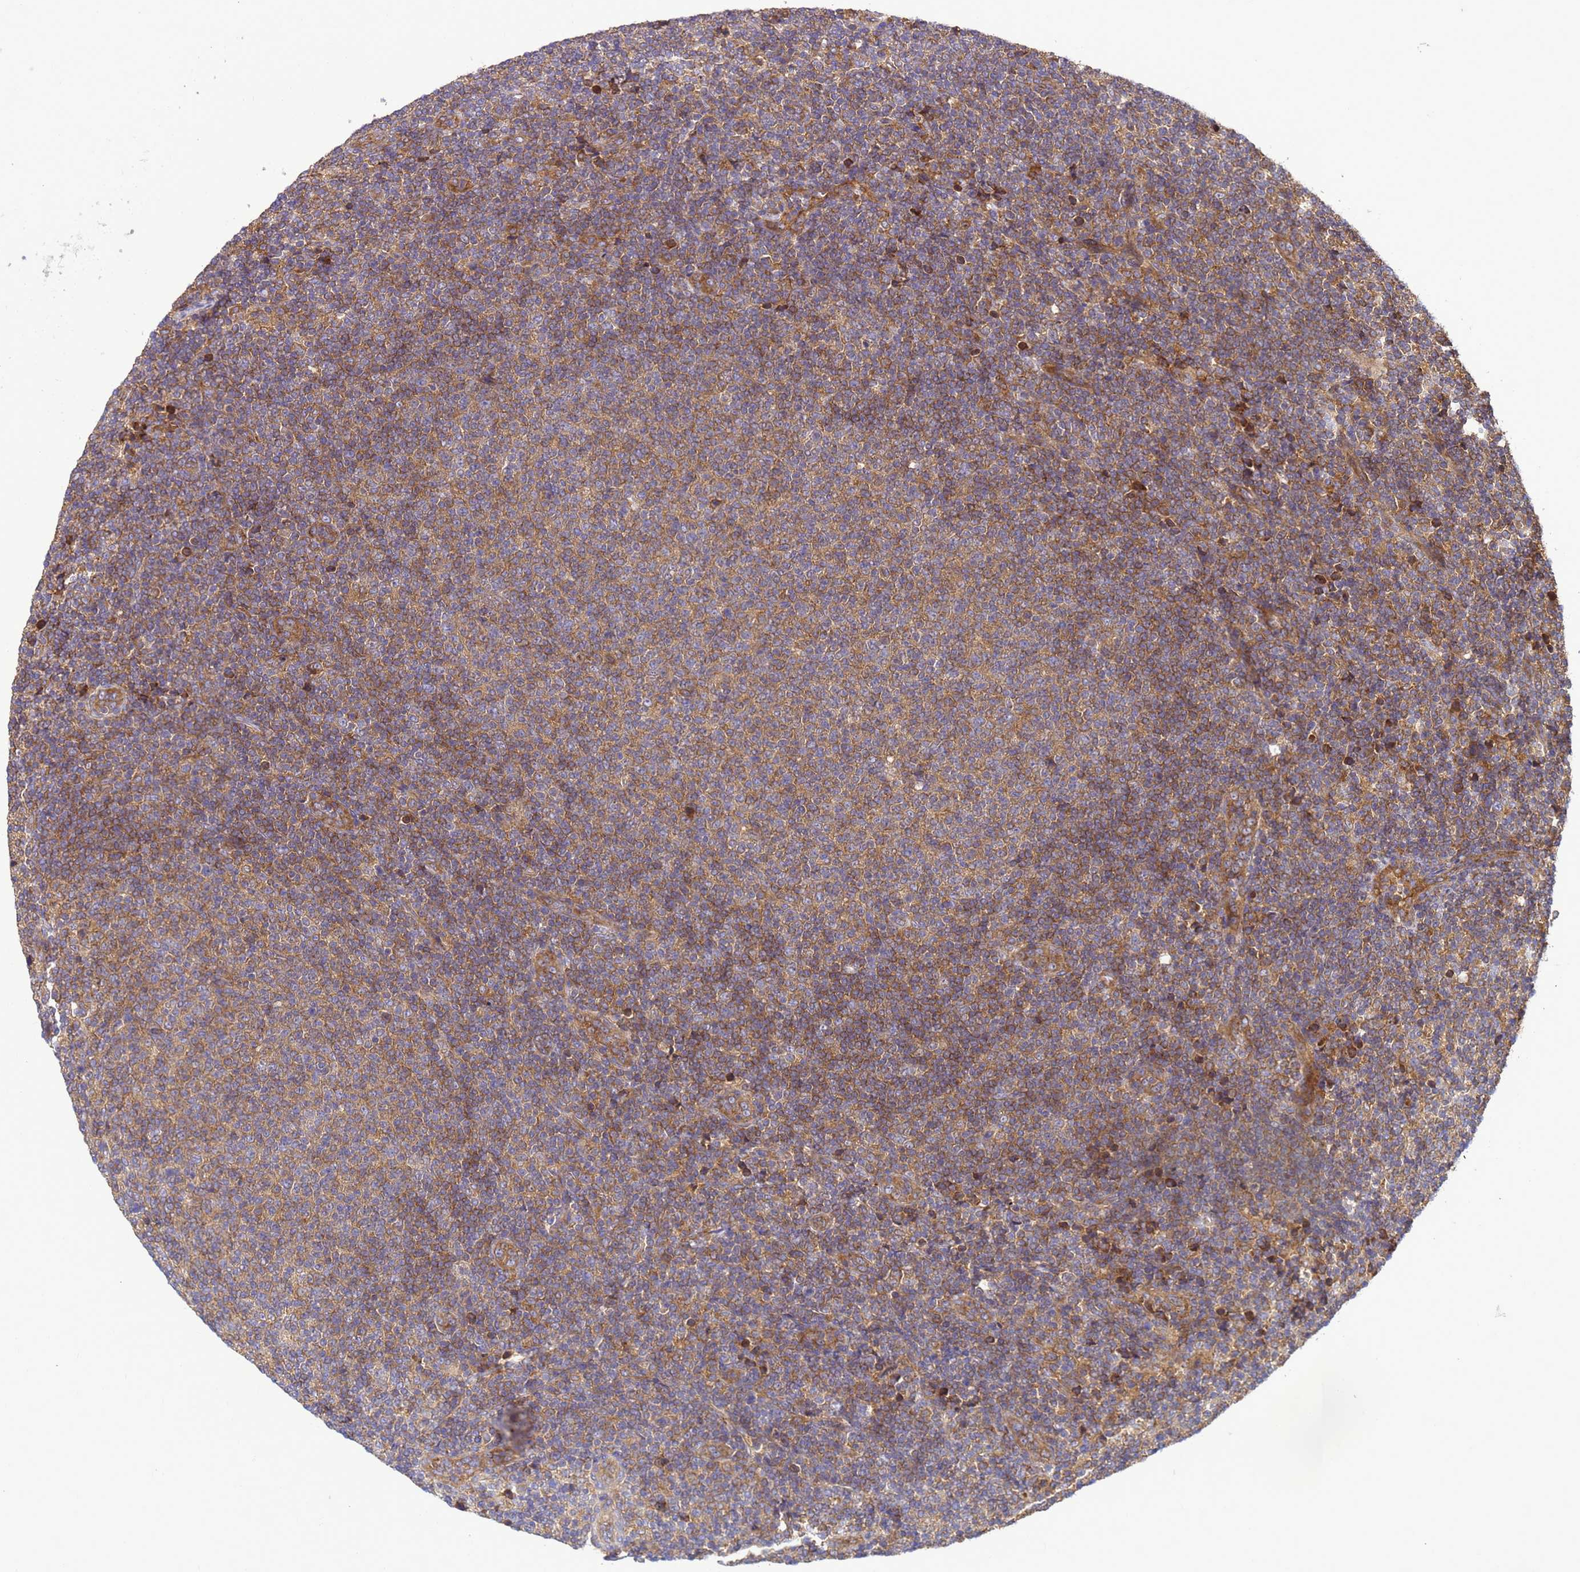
{"staining": {"intensity": "moderate", "quantity": ">75%", "location": "cytoplasmic/membranous"}, "tissue": "lymphoma", "cell_type": "Tumor cells", "image_type": "cancer", "snomed": [{"axis": "morphology", "description": "Malignant lymphoma, non-Hodgkin's type, Low grade"}, {"axis": "topography", "description": "Lymph node"}], "caption": "A brown stain shows moderate cytoplasmic/membranous staining of a protein in lymphoma tumor cells.", "gene": "BECN1", "patient": {"sex": "male", "age": 66}}